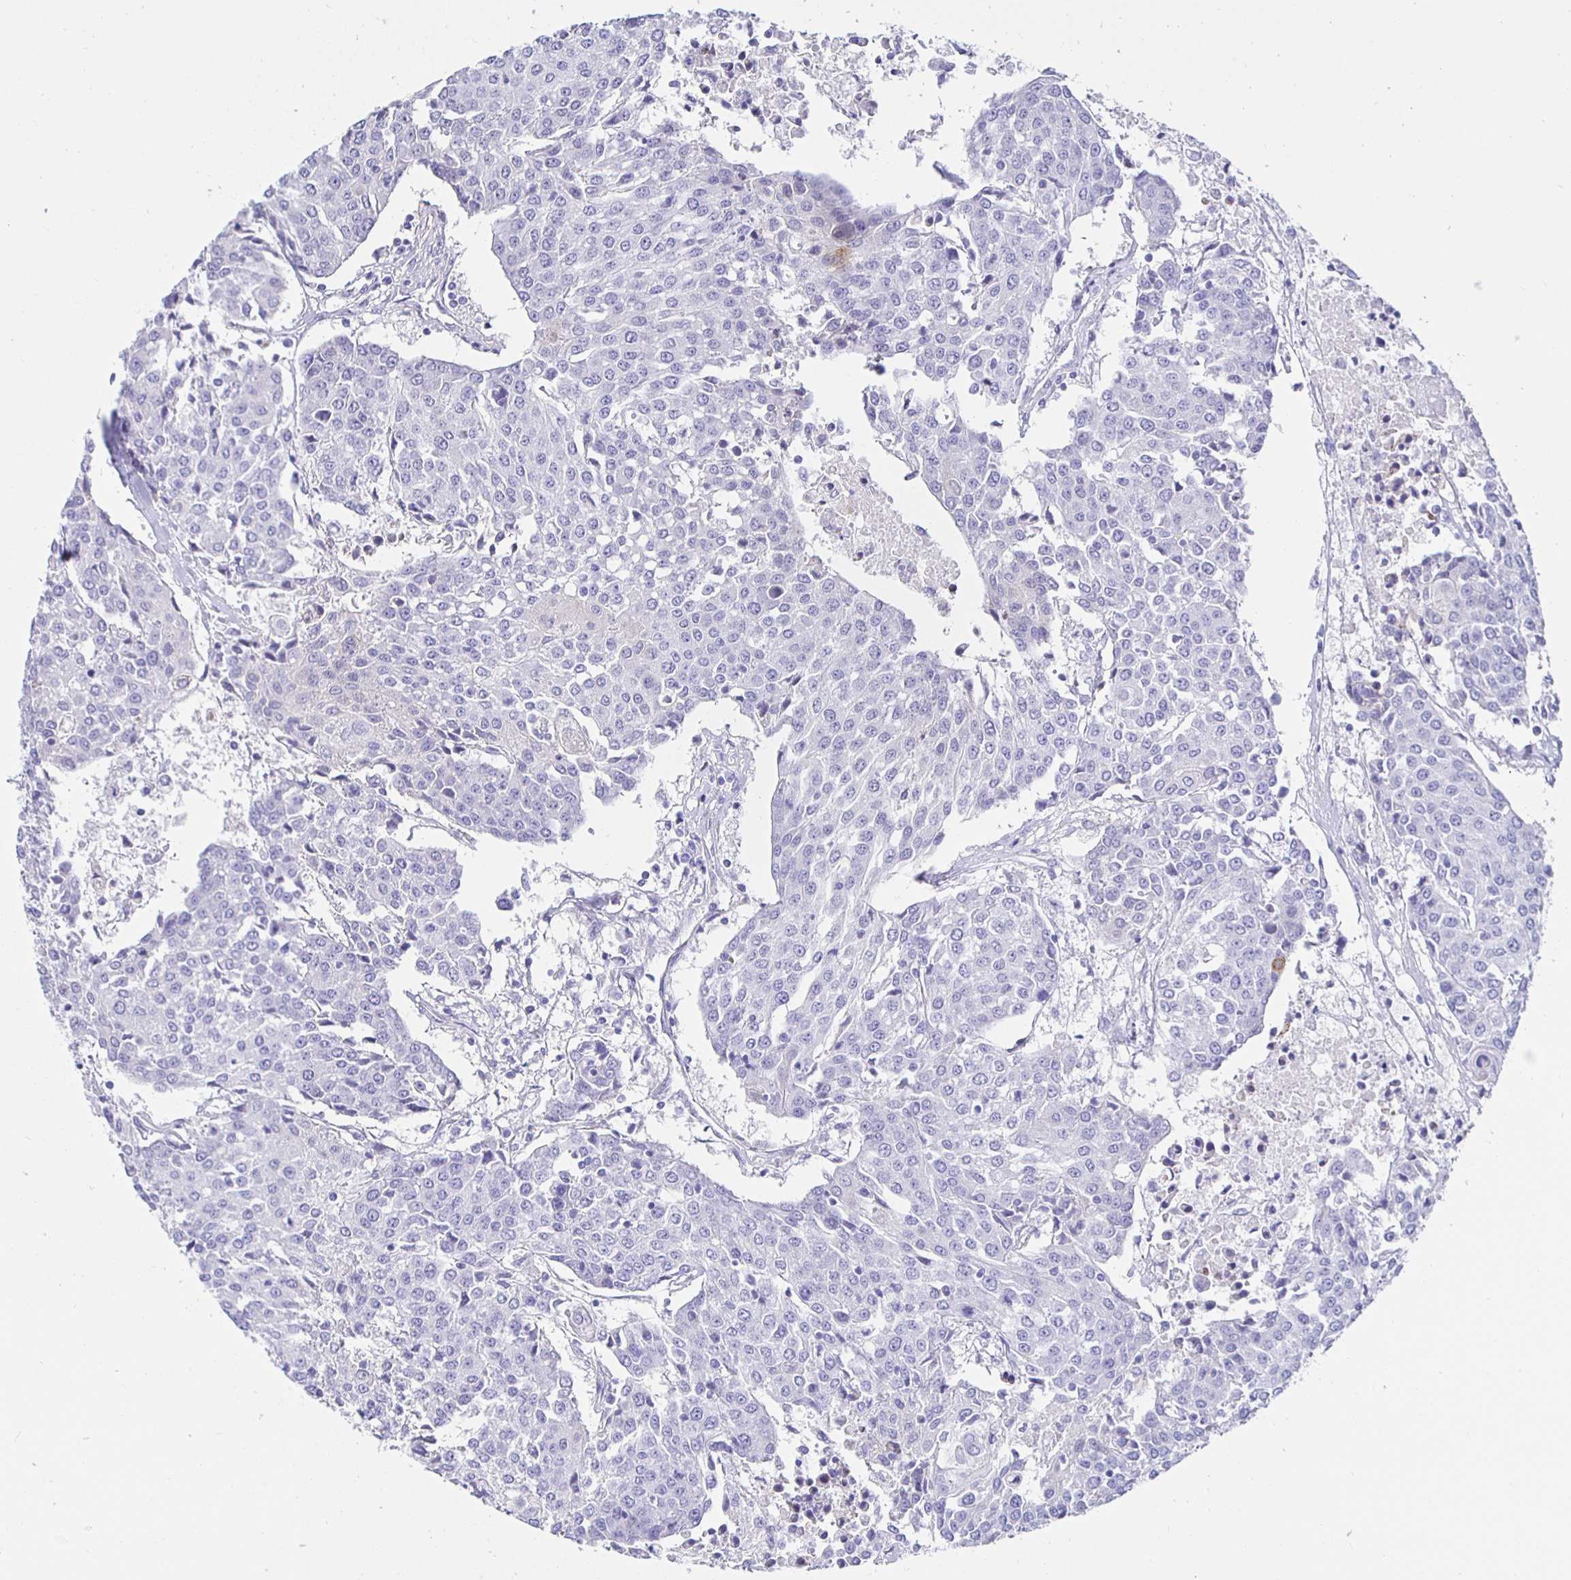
{"staining": {"intensity": "negative", "quantity": "none", "location": "none"}, "tissue": "urothelial cancer", "cell_type": "Tumor cells", "image_type": "cancer", "snomed": [{"axis": "morphology", "description": "Urothelial carcinoma, High grade"}, {"axis": "topography", "description": "Urinary bladder"}], "caption": "This is an IHC photomicrograph of high-grade urothelial carcinoma. There is no staining in tumor cells.", "gene": "HSPA4L", "patient": {"sex": "female", "age": 85}}